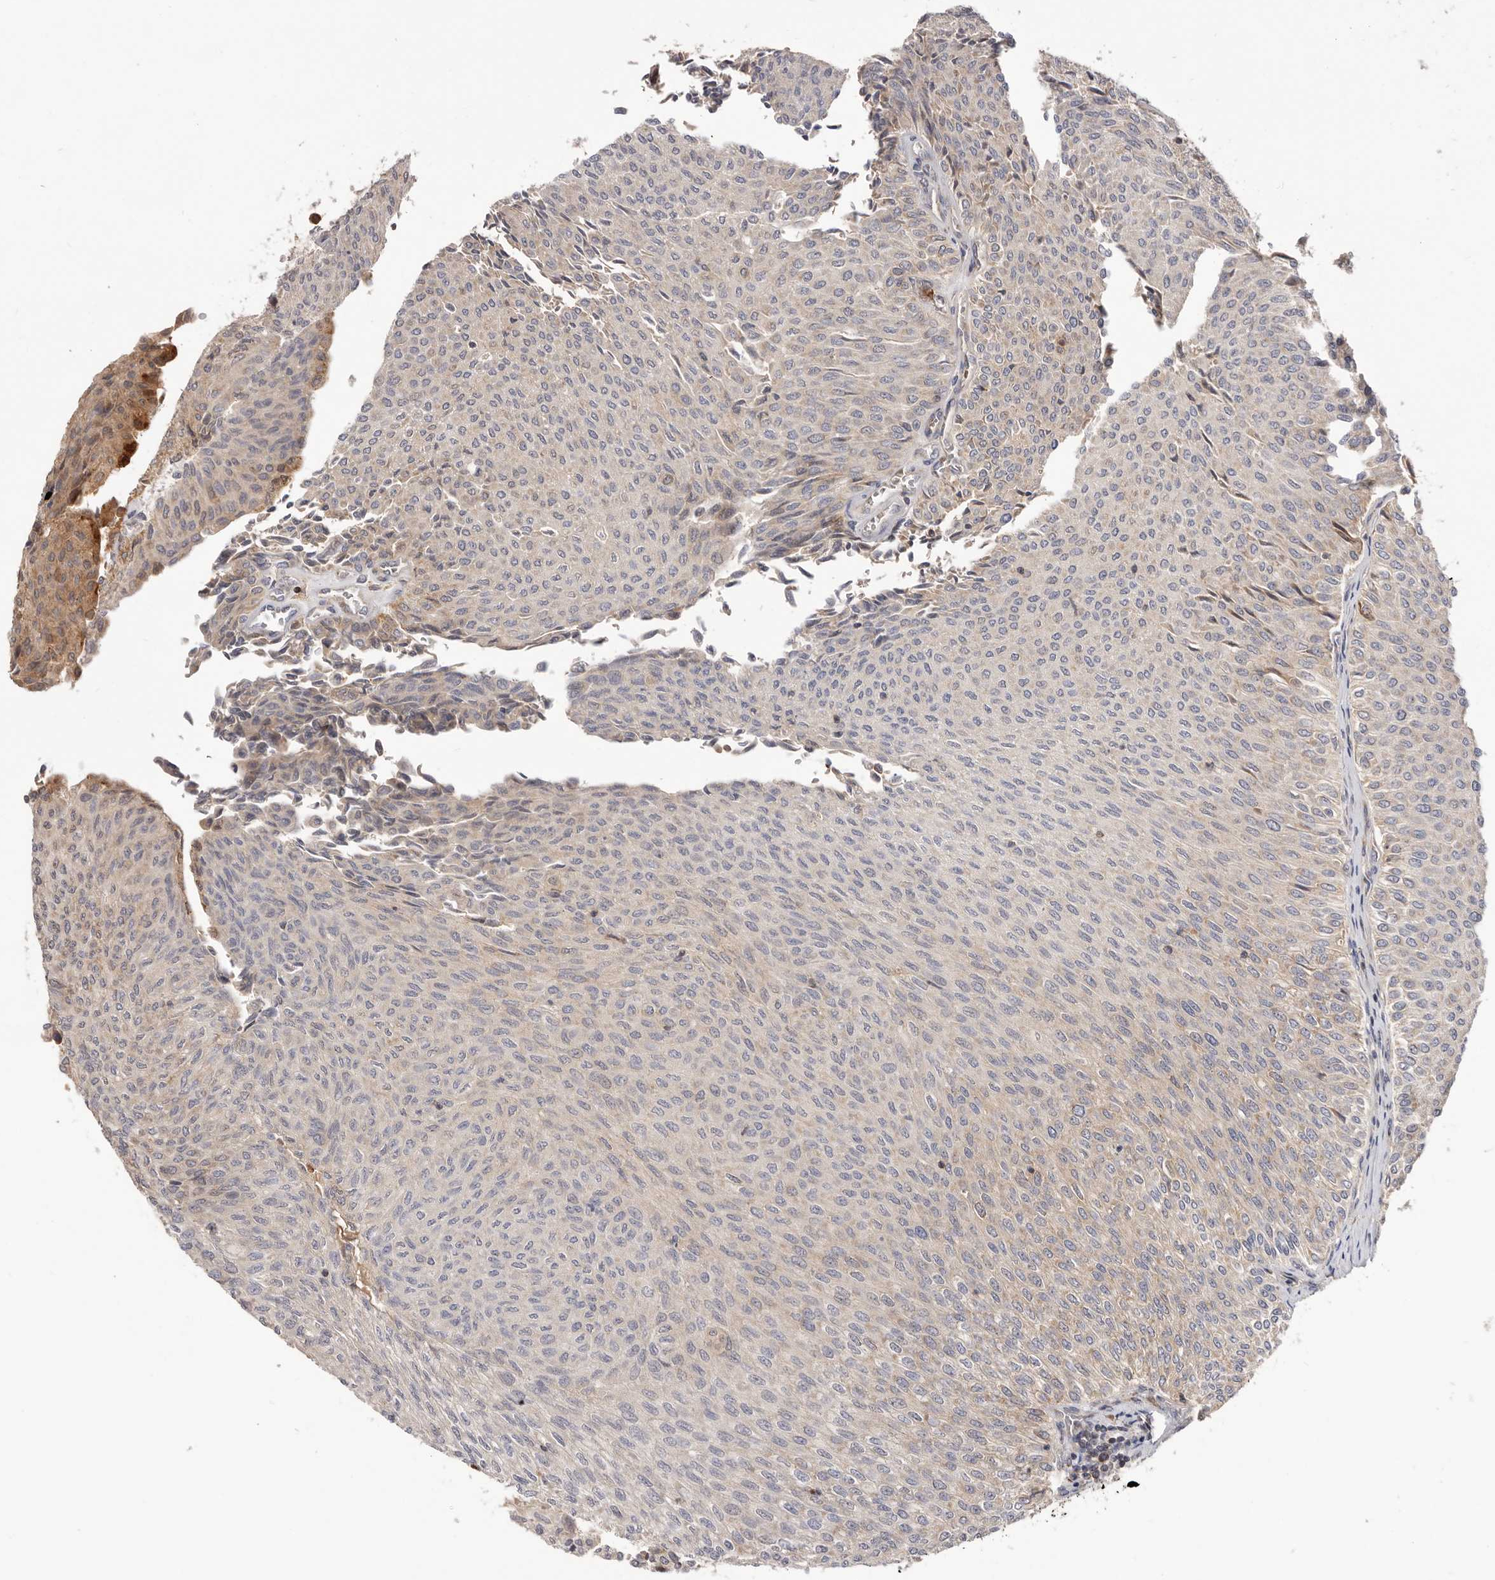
{"staining": {"intensity": "weak", "quantity": "<25%", "location": "cytoplasmic/membranous"}, "tissue": "urothelial cancer", "cell_type": "Tumor cells", "image_type": "cancer", "snomed": [{"axis": "morphology", "description": "Urothelial carcinoma, Low grade"}, {"axis": "topography", "description": "Urinary bladder"}], "caption": "Immunohistochemistry (IHC) histopathology image of neoplastic tissue: urothelial cancer stained with DAB displays no significant protein expression in tumor cells.", "gene": "RNF213", "patient": {"sex": "male", "age": 78}}